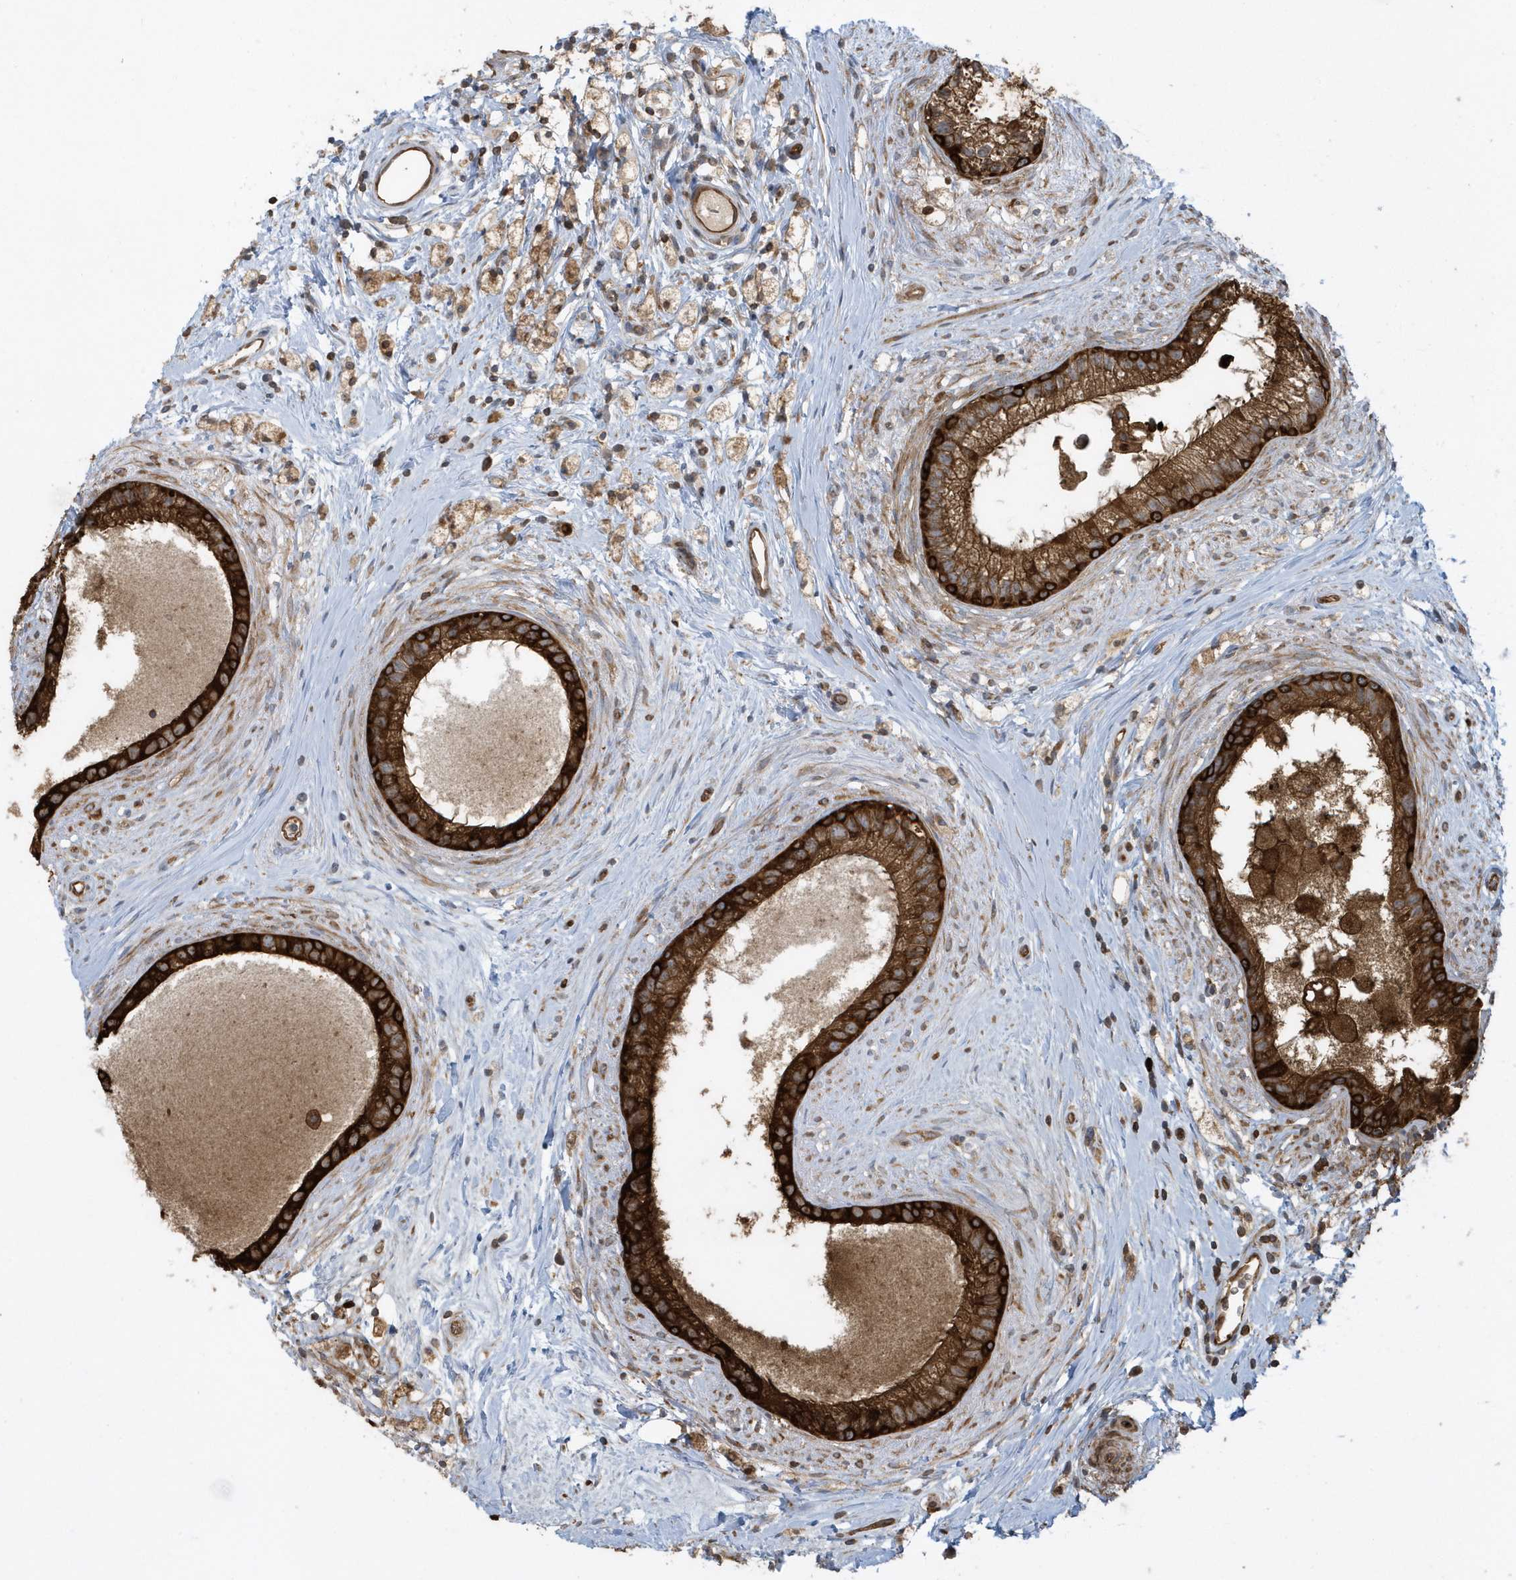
{"staining": {"intensity": "strong", "quantity": ">75%", "location": "cytoplasmic/membranous"}, "tissue": "epididymis", "cell_type": "Glandular cells", "image_type": "normal", "snomed": [{"axis": "morphology", "description": "Normal tissue, NOS"}, {"axis": "topography", "description": "Epididymis"}], "caption": "Brown immunohistochemical staining in benign human epididymis shows strong cytoplasmic/membranous positivity in approximately >75% of glandular cells.", "gene": "CLCN6", "patient": {"sex": "male", "age": 80}}